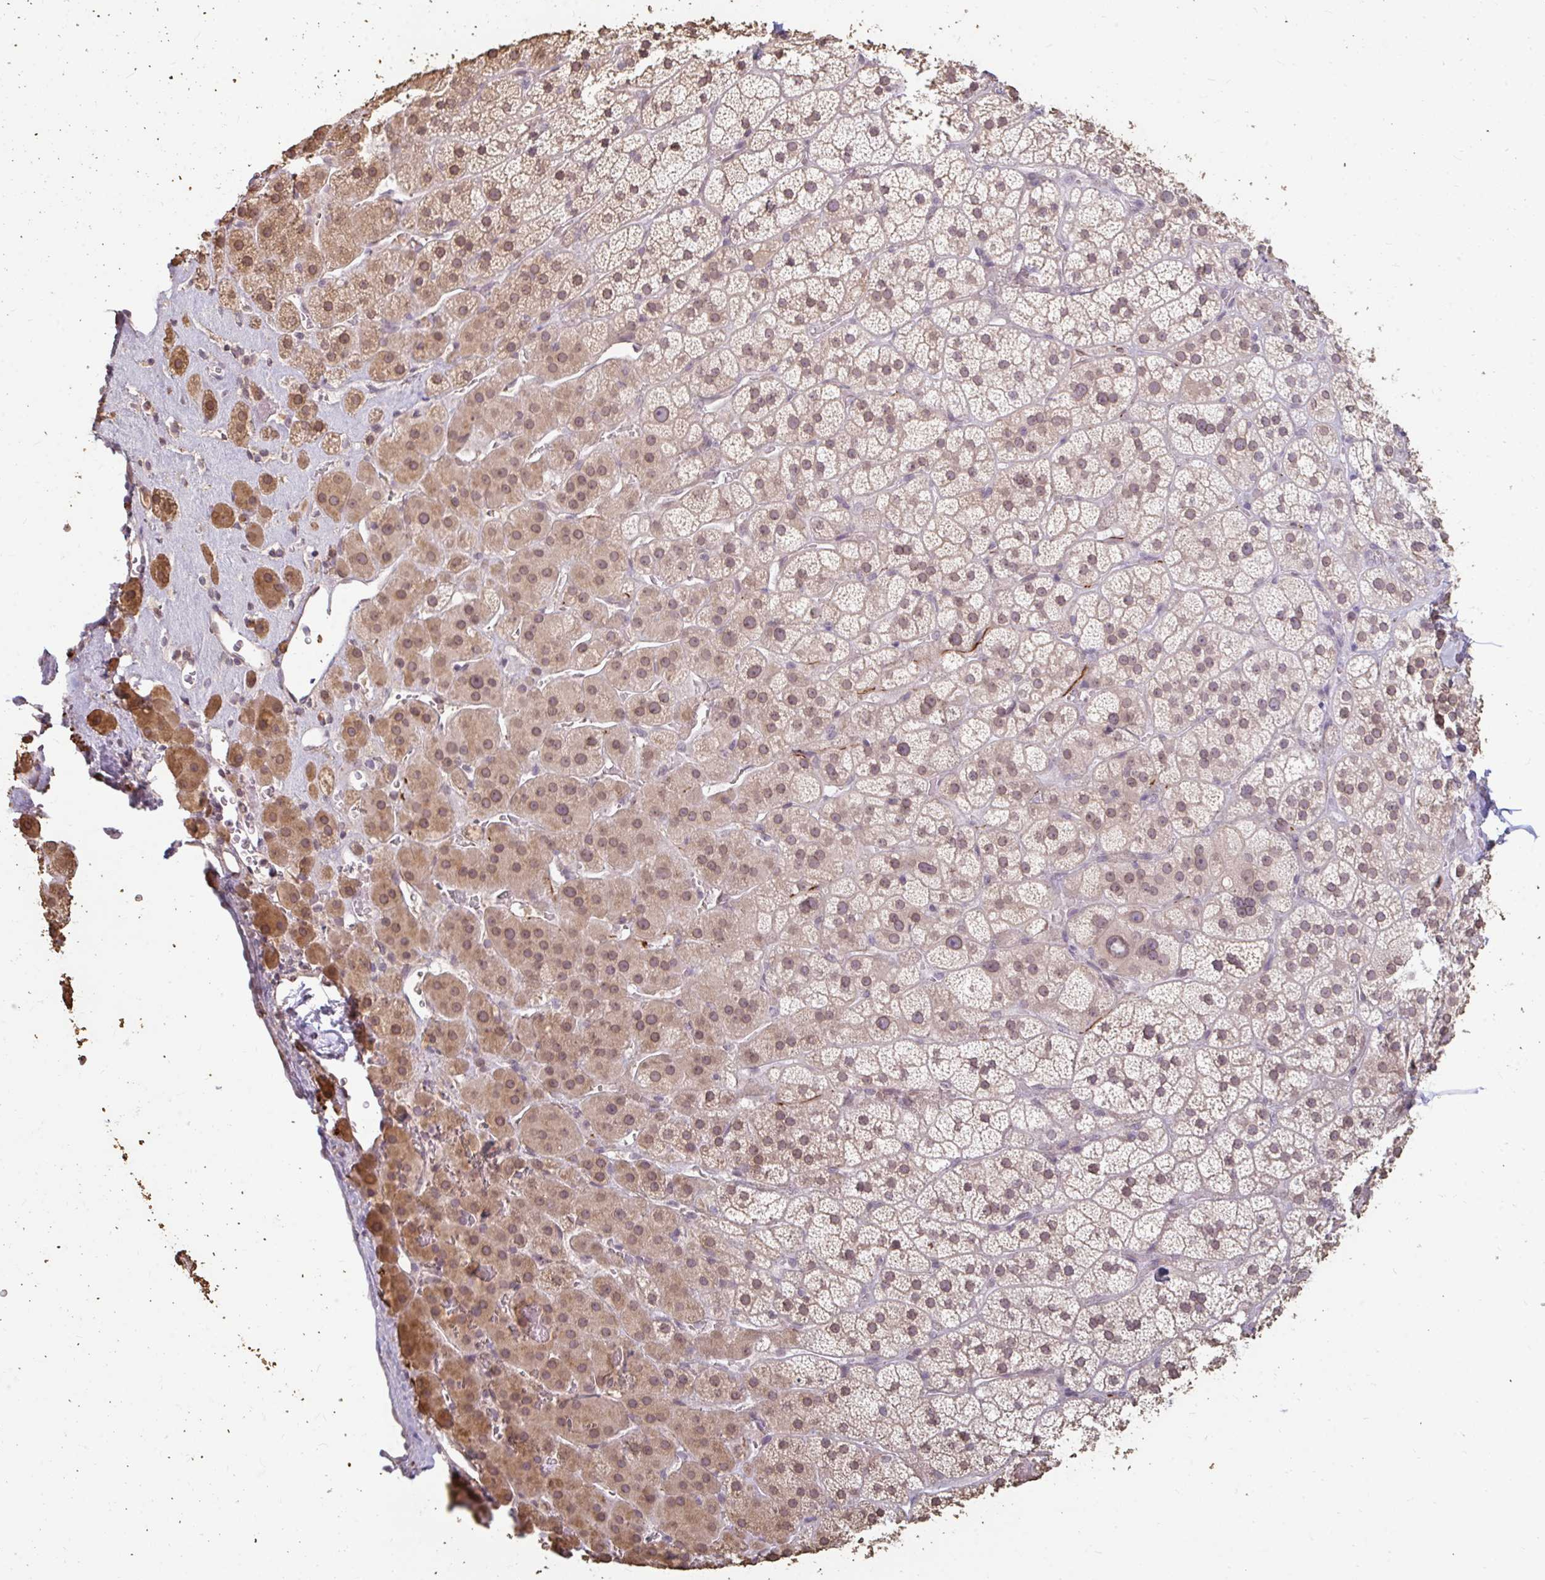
{"staining": {"intensity": "moderate", "quantity": ">75%", "location": "cytoplasmic/membranous,nuclear"}, "tissue": "adrenal gland", "cell_type": "Glandular cells", "image_type": "normal", "snomed": [{"axis": "morphology", "description": "Normal tissue, NOS"}, {"axis": "topography", "description": "Adrenal gland"}], "caption": "An IHC micrograph of normal tissue is shown. Protein staining in brown highlights moderate cytoplasmic/membranous,nuclear positivity in adrenal gland within glandular cells.", "gene": "GPC5", "patient": {"sex": "male", "age": 57}}